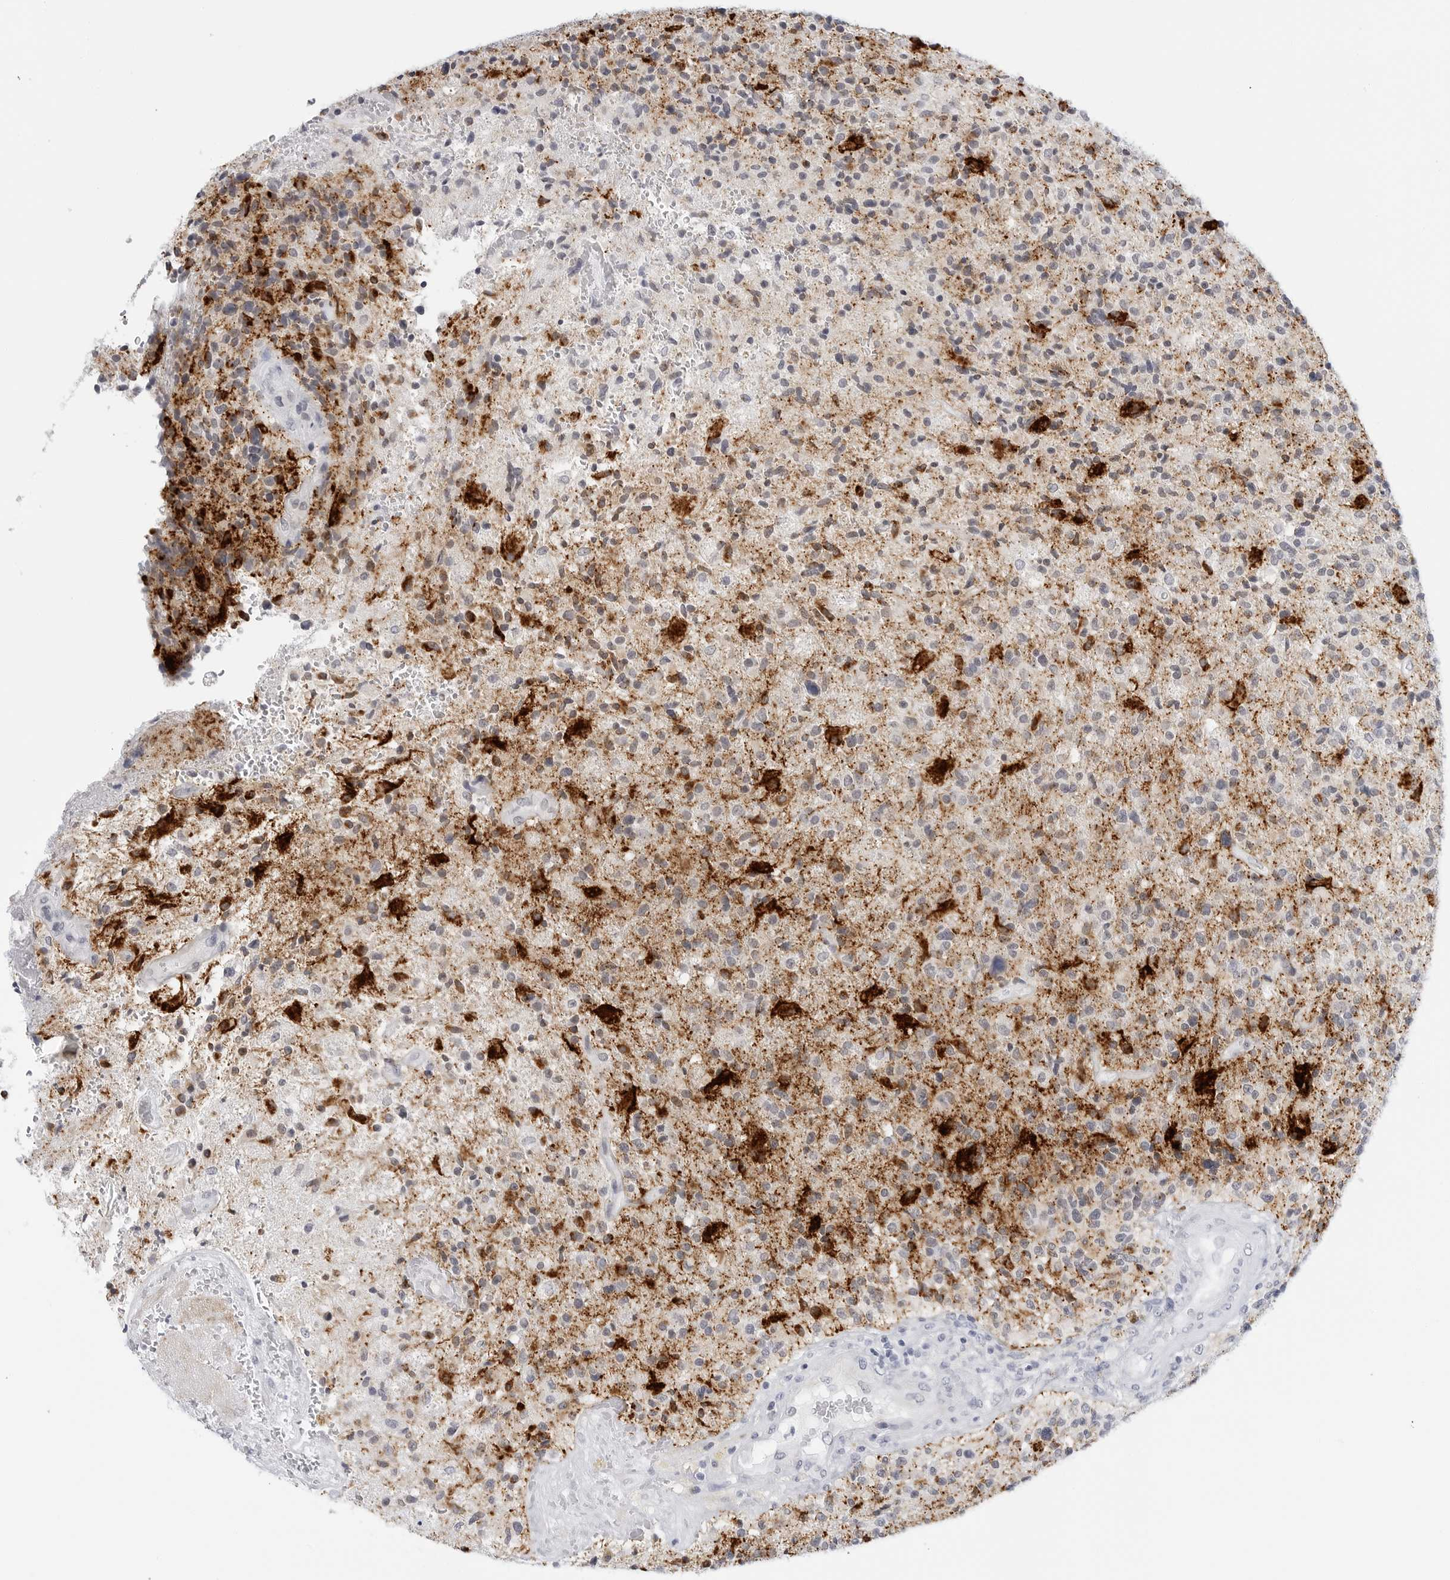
{"staining": {"intensity": "strong", "quantity": "<25%", "location": "cytoplasmic/membranous"}, "tissue": "glioma", "cell_type": "Tumor cells", "image_type": "cancer", "snomed": [{"axis": "morphology", "description": "Glioma, malignant, High grade"}, {"axis": "topography", "description": "Brain"}], "caption": "Strong cytoplasmic/membranous expression is identified in about <25% of tumor cells in malignant glioma (high-grade). (Brightfield microscopy of DAB IHC at high magnification).", "gene": "HSPB7", "patient": {"sex": "male", "age": 72}}